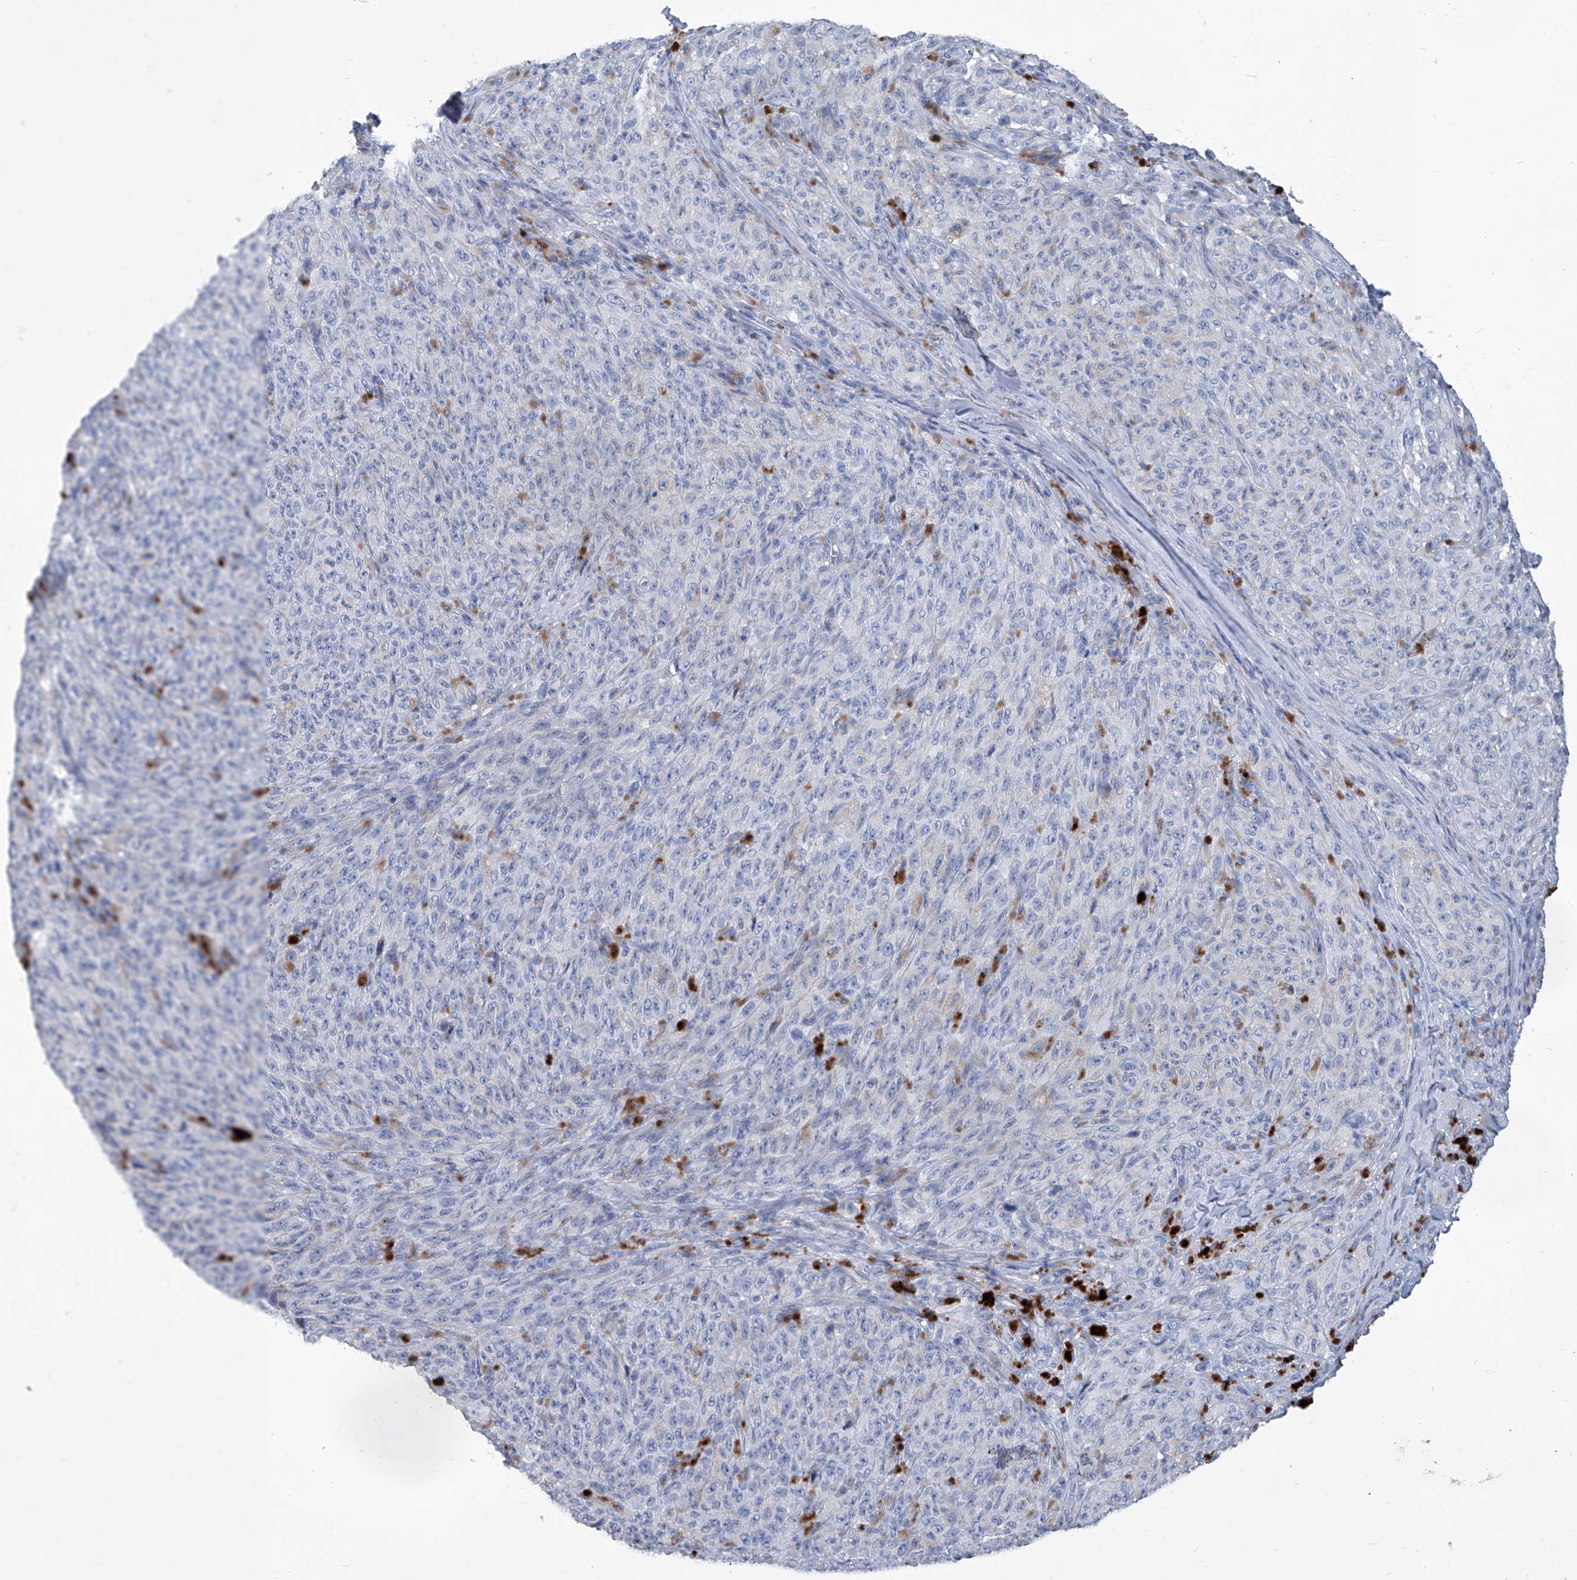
{"staining": {"intensity": "negative", "quantity": "none", "location": "none"}, "tissue": "melanoma", "cell_type": "Tumor cells", "image_type": "cancer", "snomed": [{"axis": "morphology", "description": "Malignant melanoma, NOS"}, {"axis": "topography", "description": "Skin"}], "caption": "Tumor cells show no significant protein expression in malignant melanoma. (DAB (3,3'-diaminobenzidine) immunohistochemistry with hematoxylin counter stain).", "gene": "MTARC1", "patient": {"sex": "female", "age": 82}}